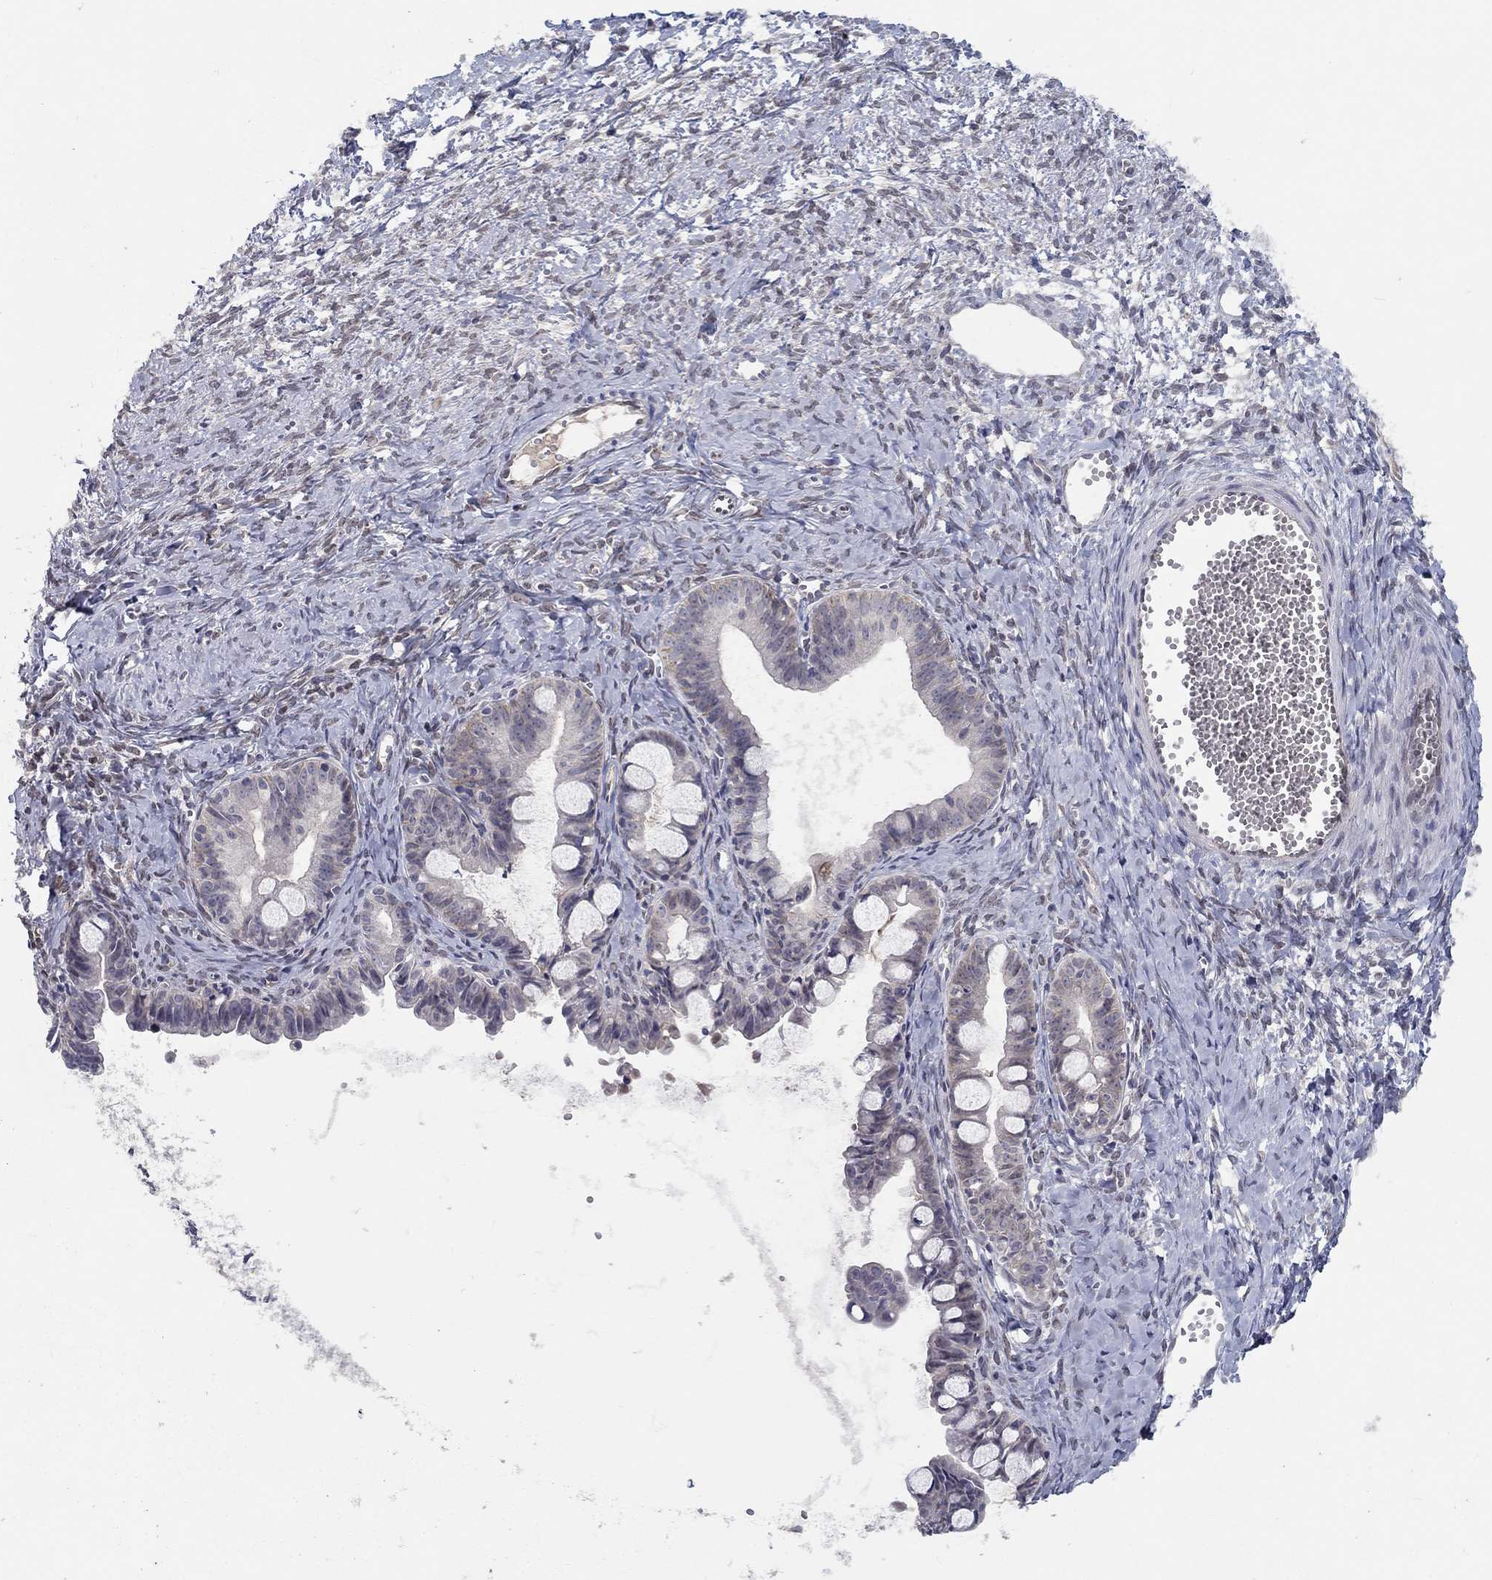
{"staining": {"intensity": "negative", "quantity": "none", "location": "none"}, "tissue": "ovarian cancer", "cell_type": "Tumor cells", "image_type": "cancer", "snomed": [{"axis": "morphology", "description": "Cystadenocarcinoma, mucinous, NOS"}, {"axis": "topography", "description": "Ovary"}], "caption": "DAB immunohistochemical staining of ovarian mucinous cystadenocarcinoma demonstrates no significant positivity in tumor cells. The staining is performed using DAB (3,3'-diaminobenzidine) brown chromogen with nuclei counter-stained in using hematoxylin.", "gene": "CETN3", "patient": {"sex": "female", "age": 63}}